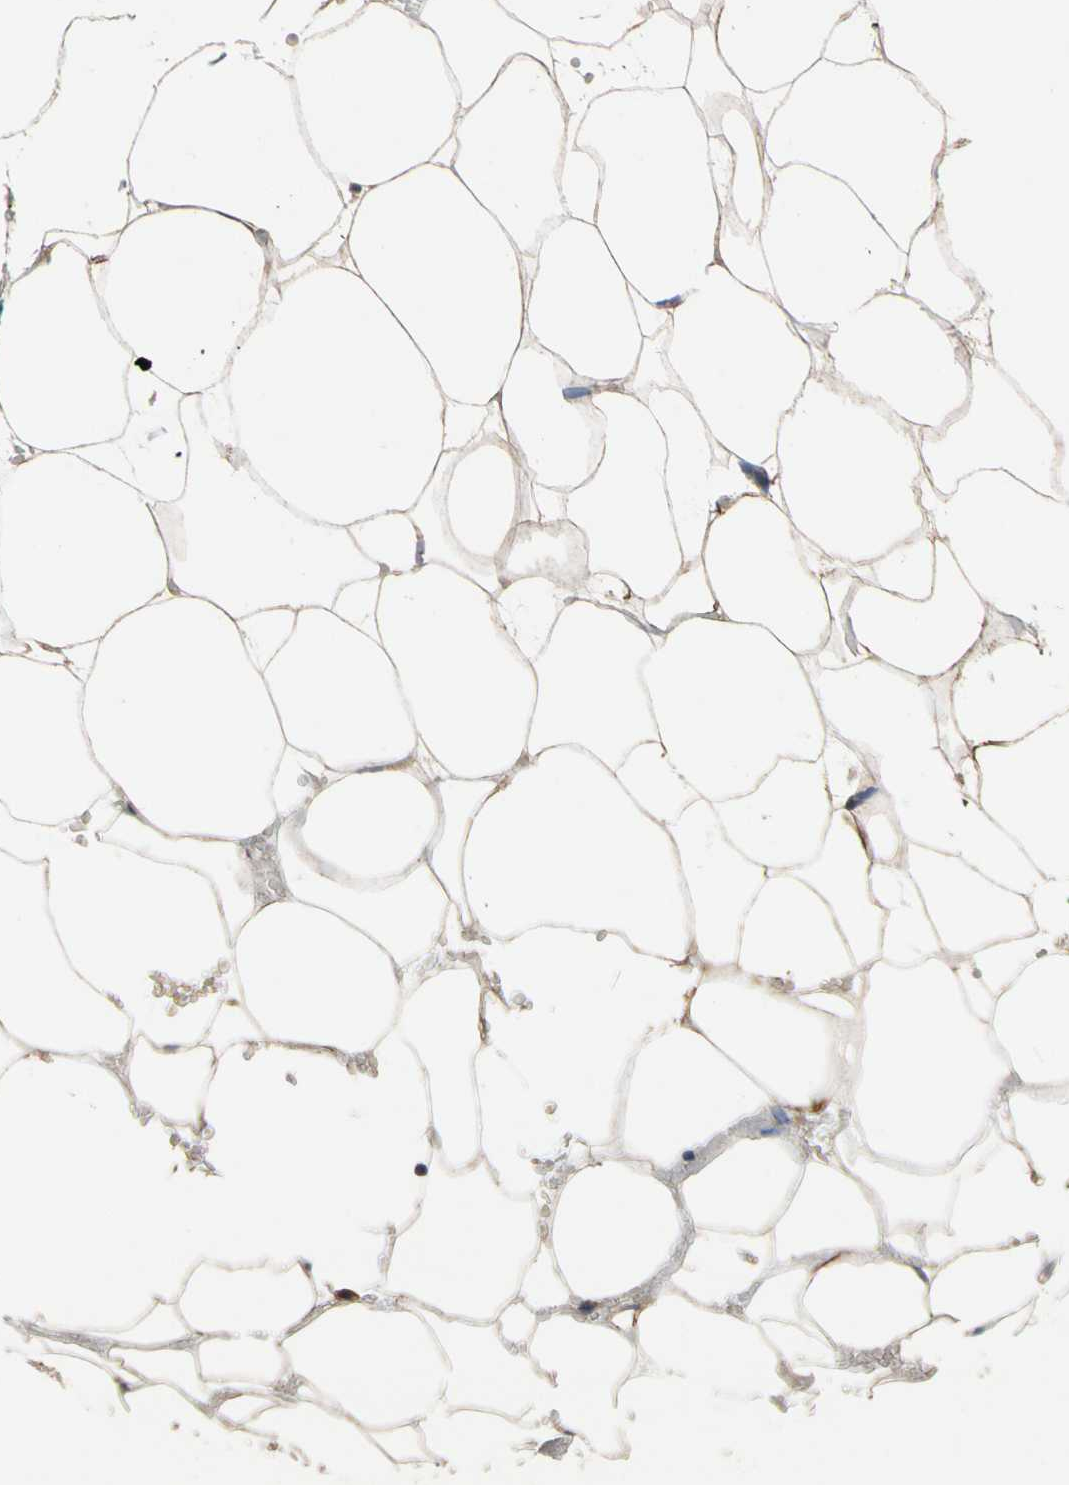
{"staining": {"intensity": "moderate", "quantity": "25%-75%", "location": "cytoplasmic/membranous,nuclear"}, "tissue": "adipose tissue", "cell_type": "Adipocytes", "image_type": "normal", "snomed": [{"axis": "morphology", "description": "Normal tissue, NOS"}, {"axis": "topography", "description": "Breast"}, {"axis": "topography", "description": "Adipose tissue"}], "caption": "An image of adipose tissue stained for a protein exhibits moderate cytoplasmic/membranous,nuclear brown staining in adipocytes. The staining was performed using DAB (3,3'-diaminobenzidine) to visualize the protein expression in brown, while the nuclei were stained in blue with hematoxylin (Magnification: 20x).", "gene": "USP12", "patient": {"sex": "female", "age": 25}}